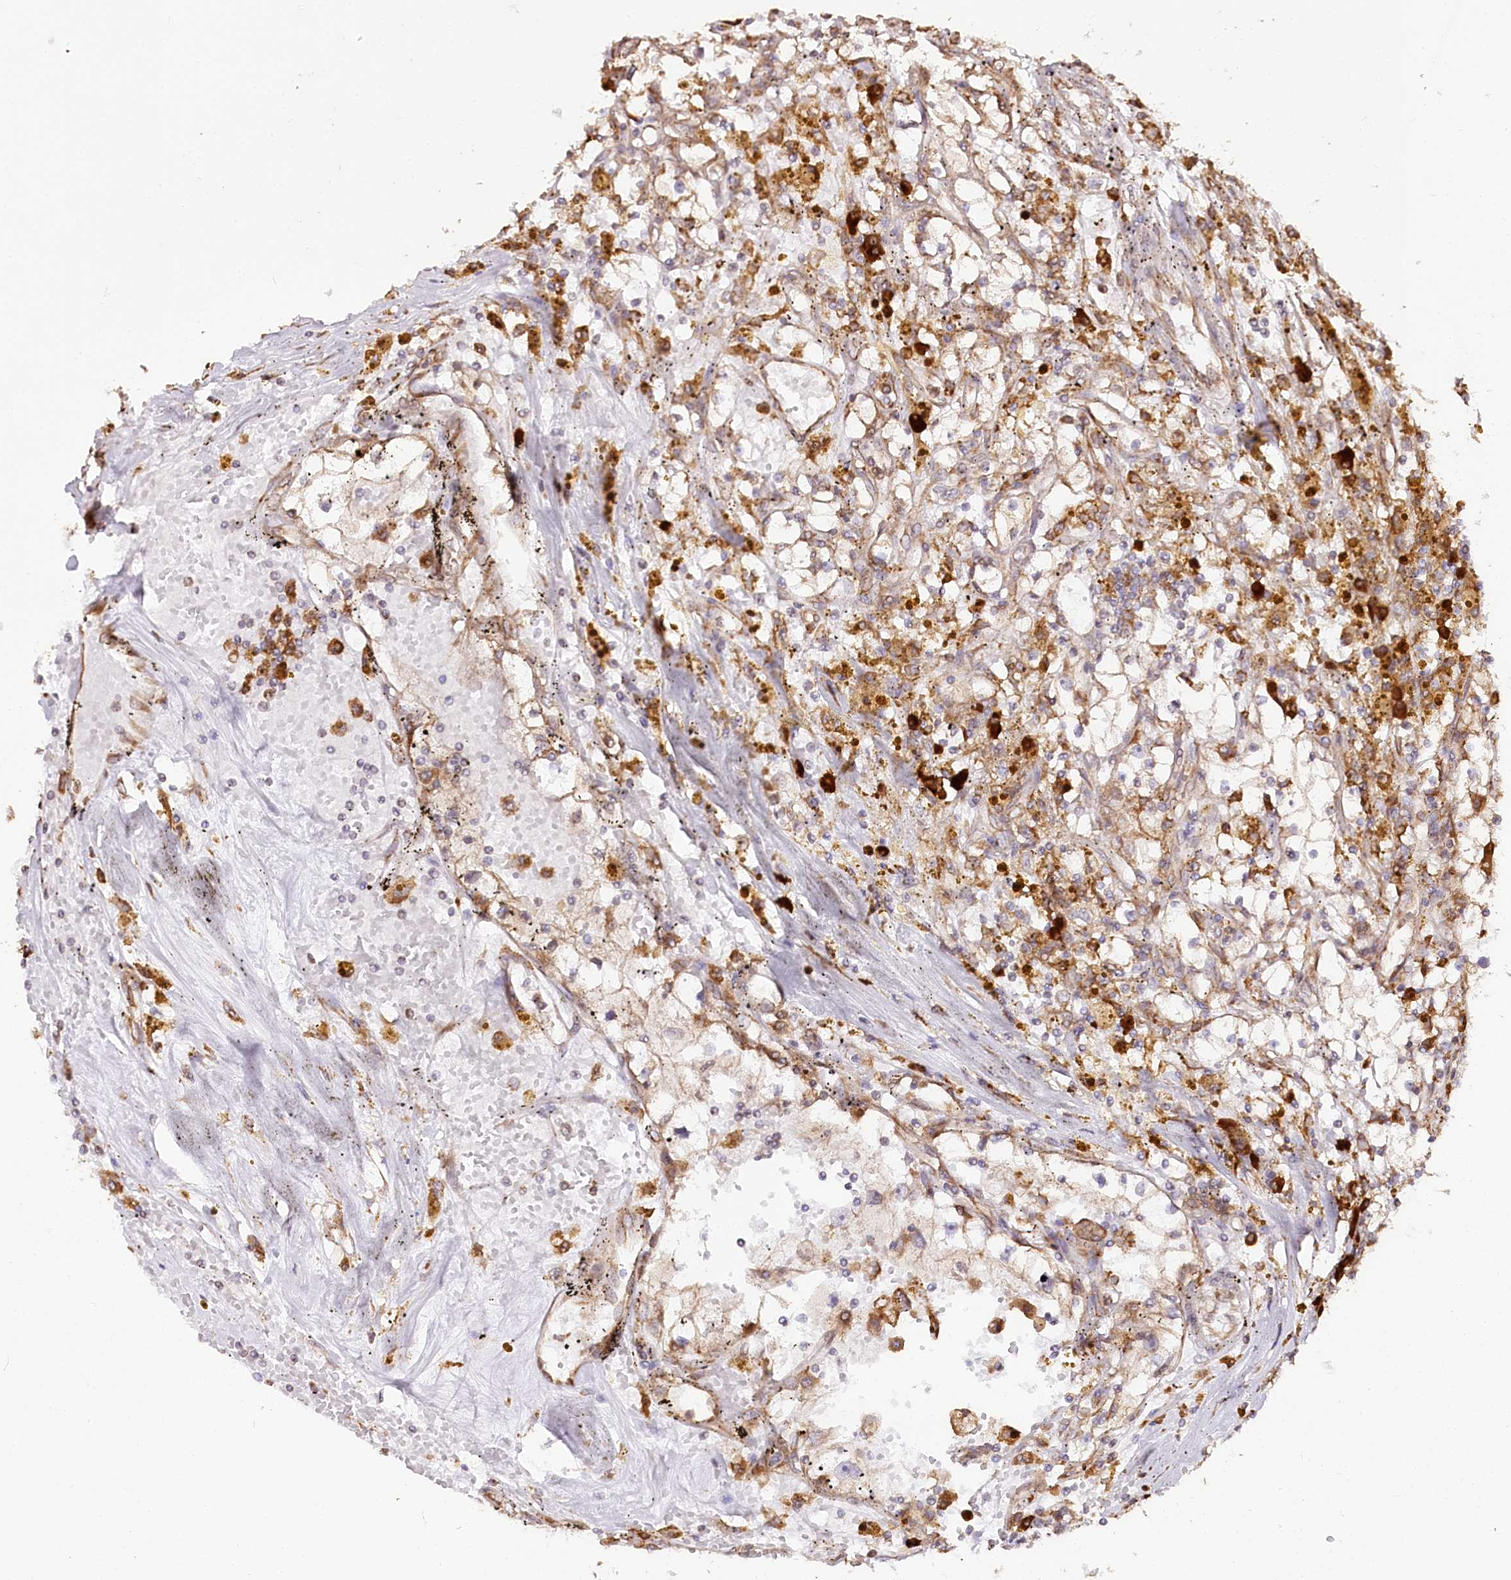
{"staining": {"intensity": "moderate", "quantity": "<25%", "location": "cytoplasmic/membranous"}, "tissue": "renal cancer", "cell_type": "Tumor cells", "image_type": "cancer", "snomed": [{"axis": "morphology", "description": "Adenocarcinoma, NOS"}, {"axis": "topography", "description": "Kidney"}], "caption": "About <25% of tumor cells in human renal cancer (adenocarcinoma) reveal moderate cytoplasmic/membranous protein expression as visualized by brown immunohistochemical staining.", "gene": "CNPY2", "patient": {"sex": "male", "age": 56}}